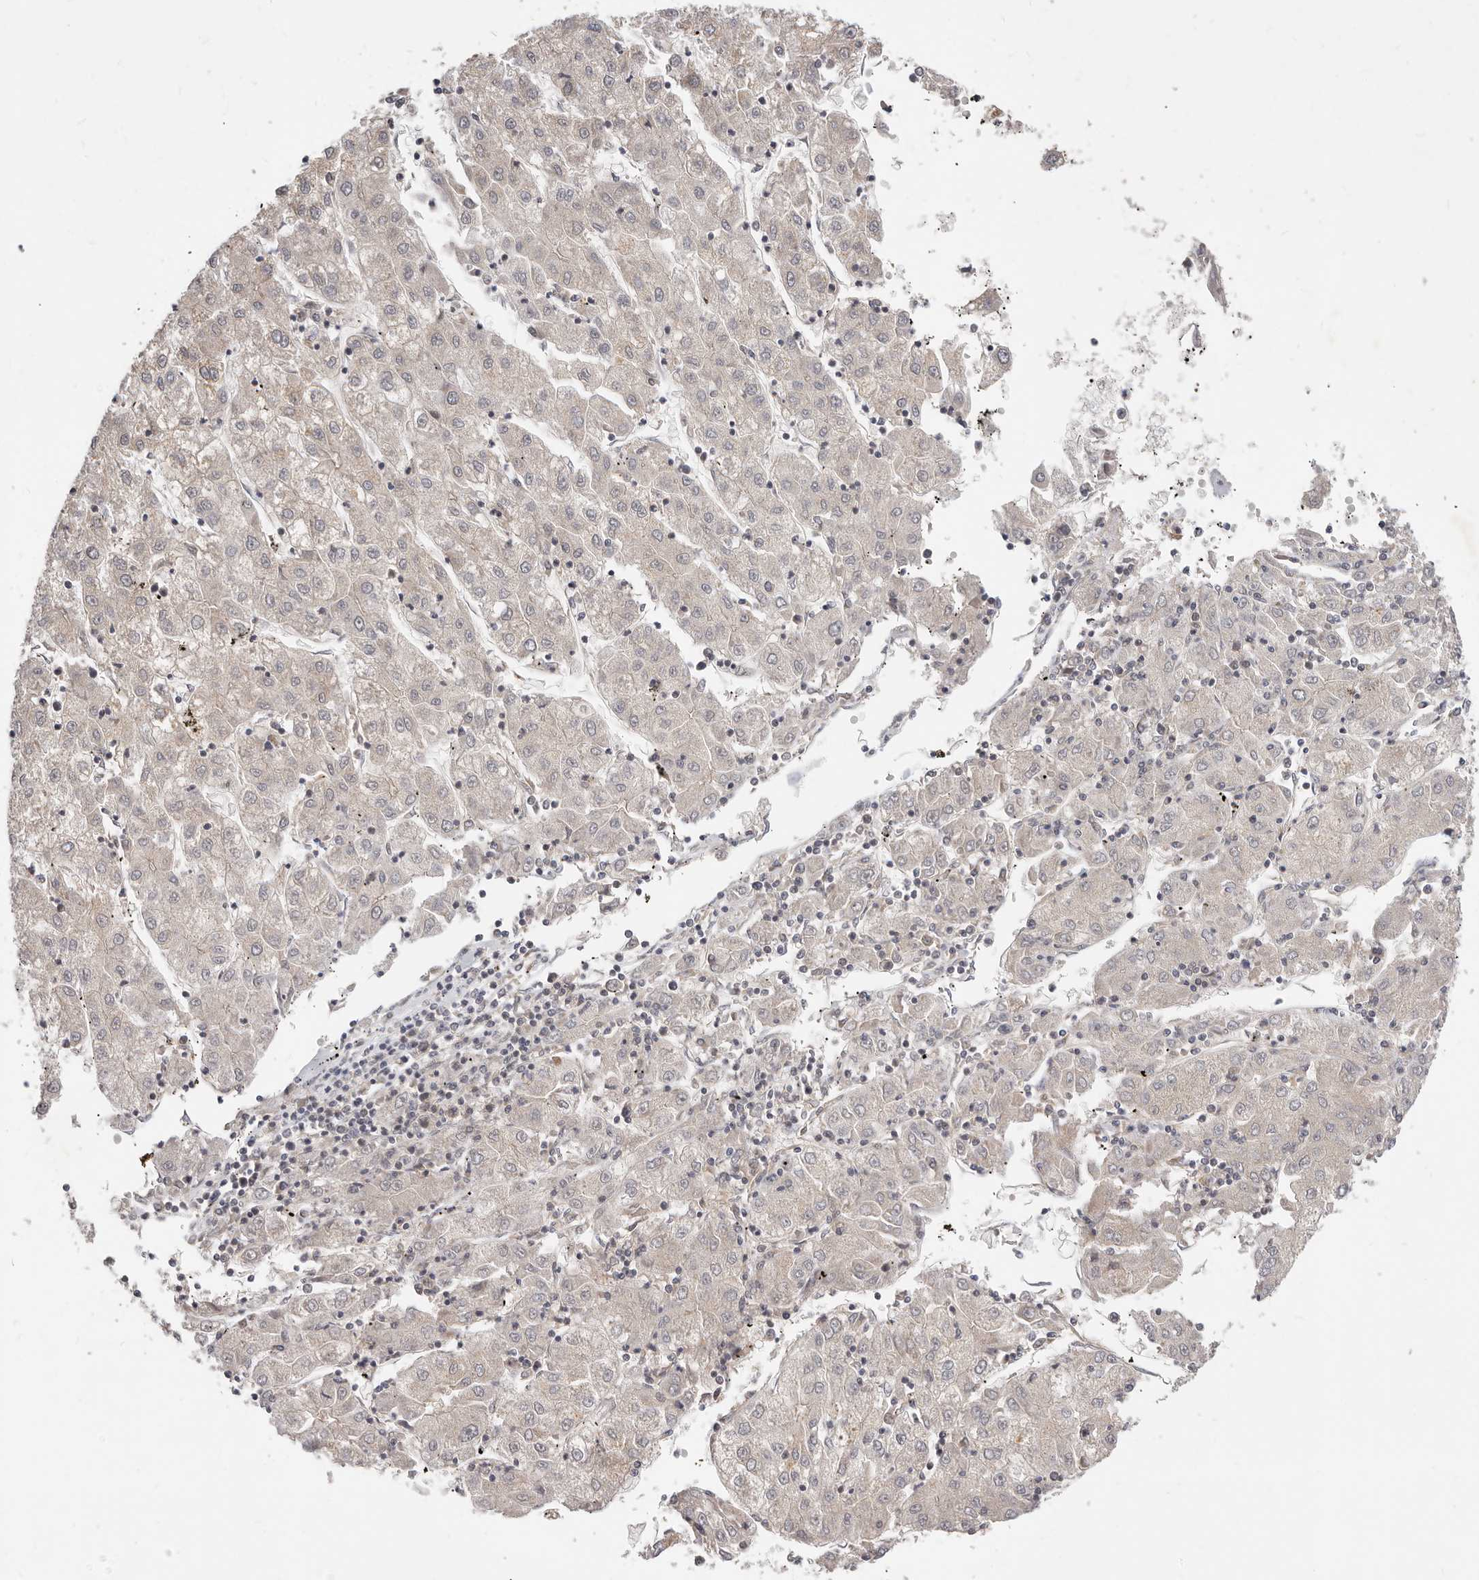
{"staining": {"intensity": "weak", "quantity": "25%-75%", "location": "cytoplasmic/membranous"}, "tissue": "liver cancer", "cell_type": "Tumor cells", "image_type": "cancer", "snomed": [{"axis": "morphology", "description": "Carcinoma, Hepatocellular, NOS"}, {"axis": "topography", "description": "Liver"}], "caption": "Immunohistochemical staining of human liver hepatocellular carcinoma shows low levels of weak cytoplasmic/membranous protein expression in approximately 25%-75% of tumor cells.", "gene": "TFB2M", "patient": {"sex": "male", "age": 72}}